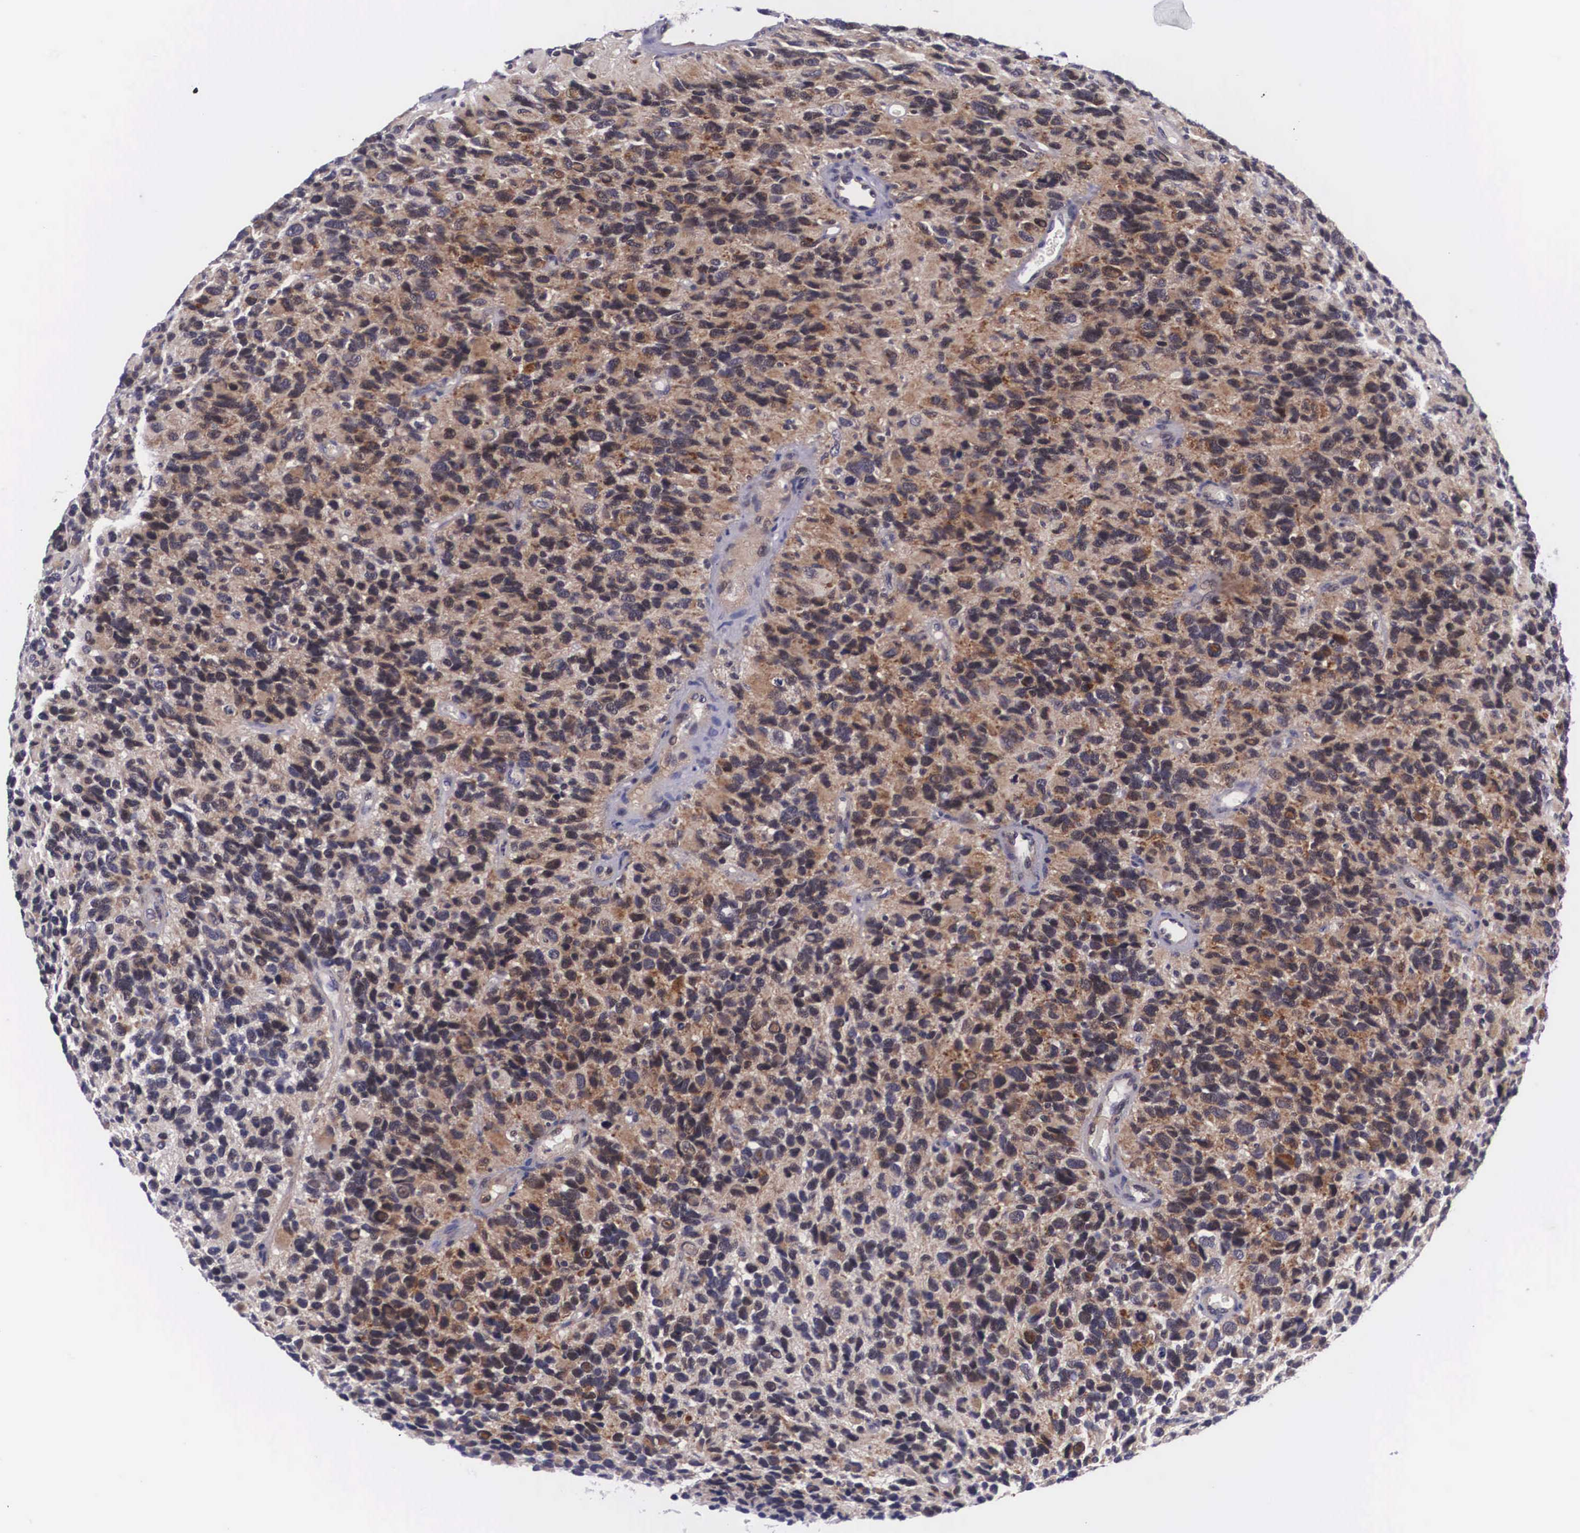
{"staining": {"intensity": "moderate", "quantity": ">75%", "location": "cytoplasmic/membranous,nuclear"}, "tissue": "glioma", "cell_type": "Tumor cells", "image_type": "cancer", "snomed": [{"axis": "morphology", "description": "Glioma, malignant, High grade"}, {"axis": "topography", "description": "Brain"}], "caption": "Brown immunohistochemical staining in malignant glioma (high-grade) shows moderate cytoplasmic/membranous and nuclear positivity in approximately >75% of tumor cells.", "gene": "EMID1", "patient": {"sex": "male", "age": 77}}